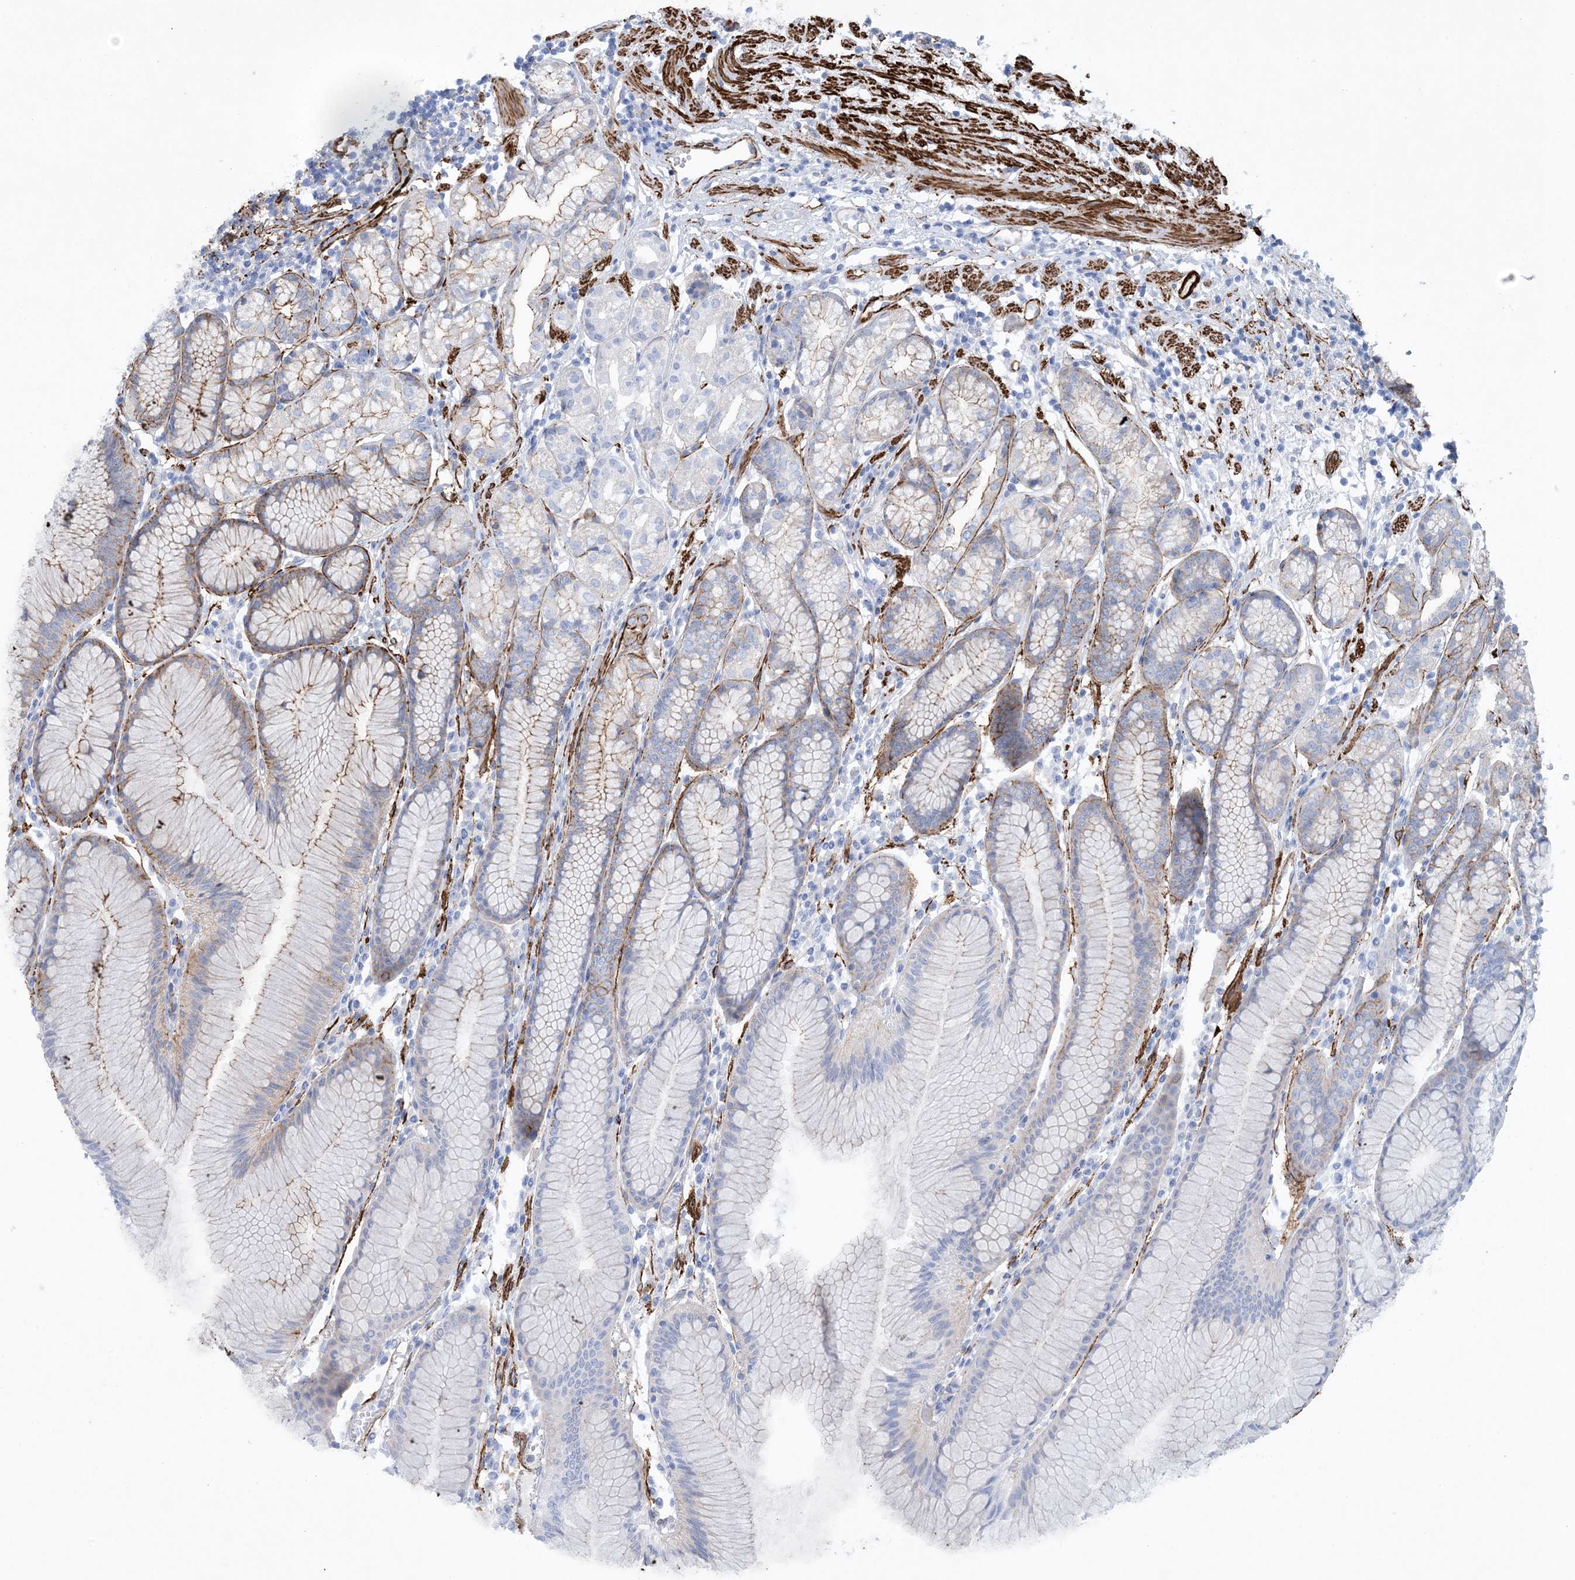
{"staining": {"intensity": "moderate", "quantity": "<25%", "location": "cytoplasmic/membranous"}, "tissue": "stomach", "cell_type": "Glandular cells", "image_type": "normal", "snomed": [{"axis": "morphology", "description": "Normal tissue, NOS"}, {"axis": "topography", "description": "Stomach"}], "caption": "IHC of normal human stomach shows low levels of moderate cytoplasmic/membranous positivity in about <25% of glandular cells.", "gene": "SHANK1", "patient": {"sex": "female", "age": 57}}